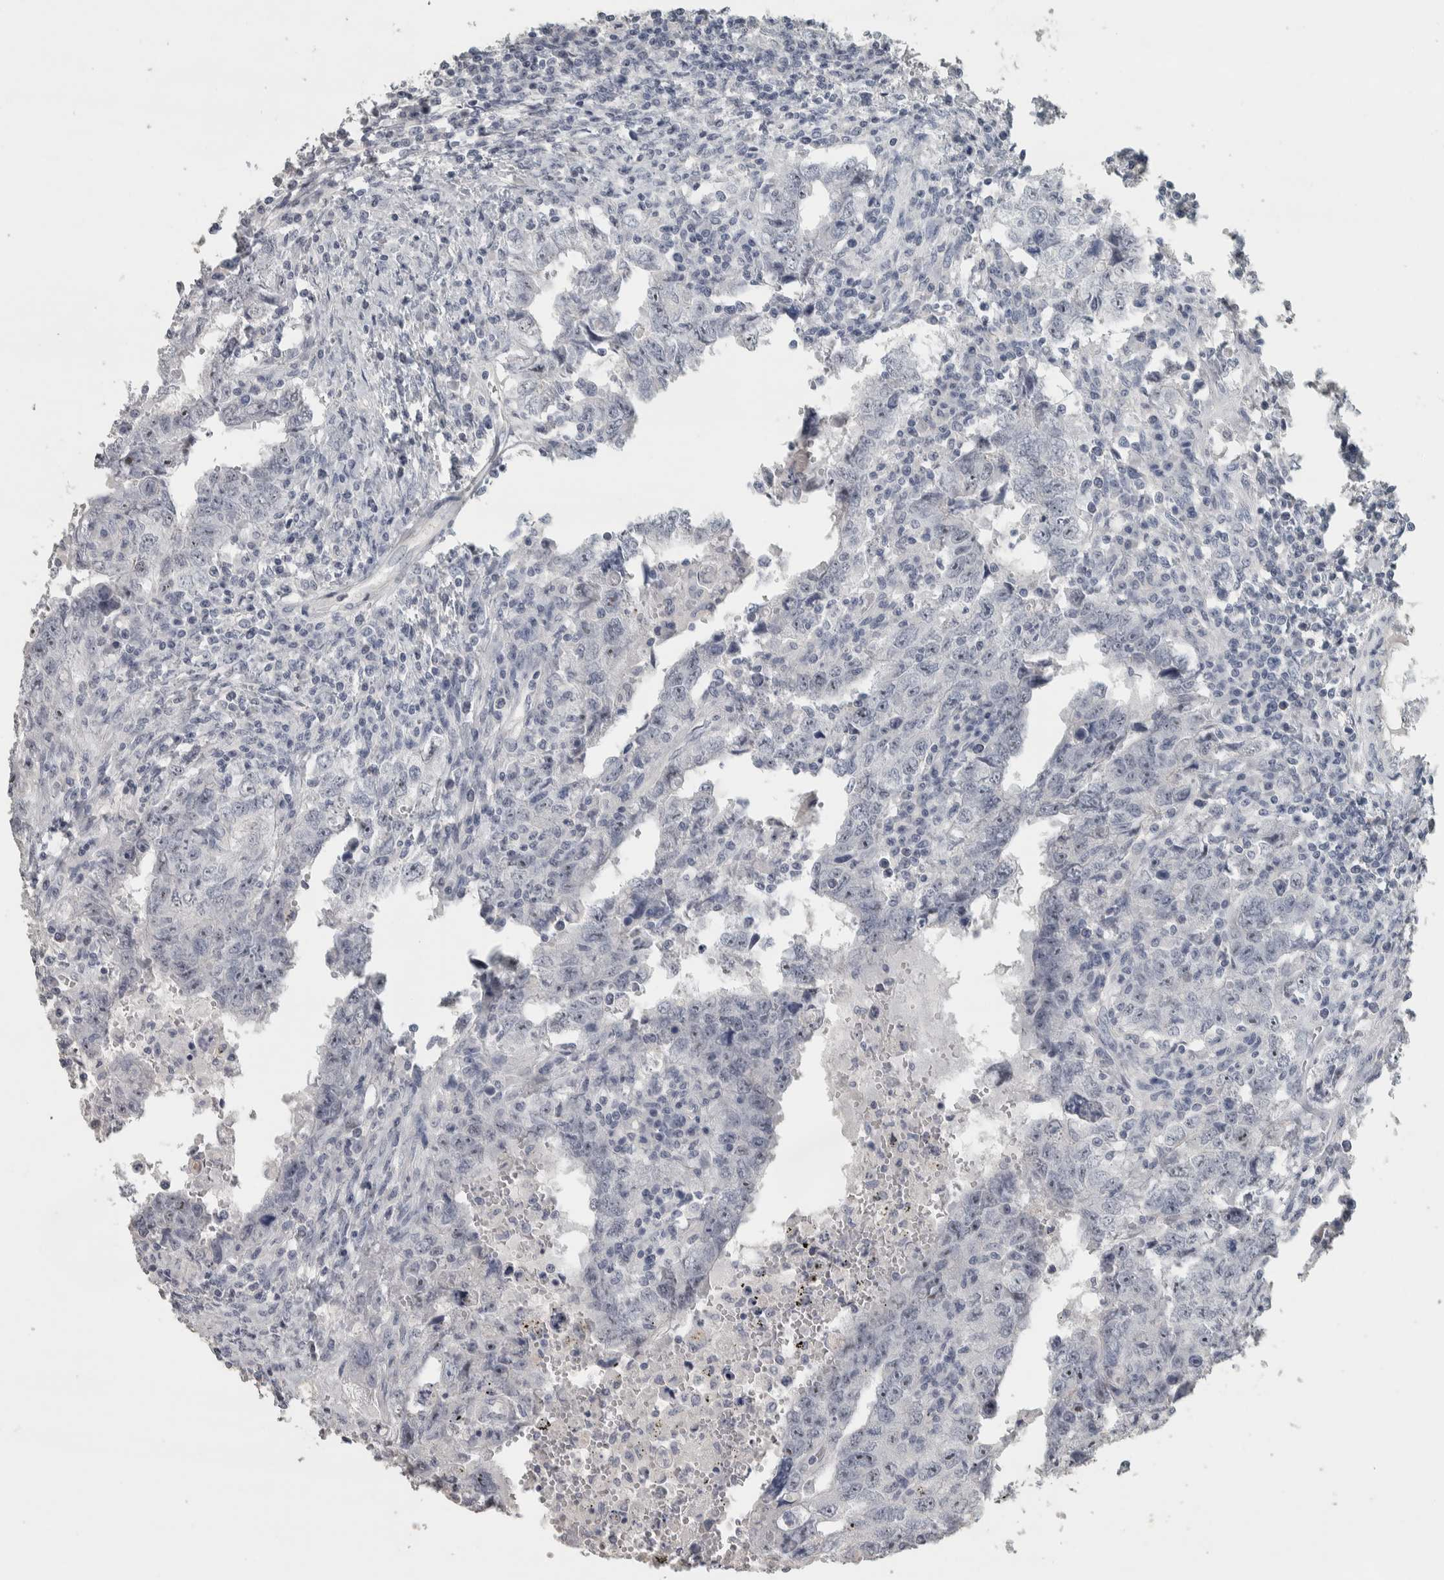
{"staining": {"intensity": "weak", "quantity": "<25%", "location": "nuclear"}, "tissue": "testis cancer", "cell_type": "Tumor cells", "image_type": "cancer", "snomed": [{"axis": "morphology", "description": "Carcinoma, Embryonal, NOS"}, {"axis": "topography", "description": "Testis"}], "caption": "Immunohistochemistry micrograph of testis embryonal carcinoma stained for a protein (brown), which displays no expression in tumor cells. (Brightfield microscopy of DAB (3,3'-diaminobenzidine) IHC at high magnification).", "gene": "DCAF10", "patient": {"sex": "male", "age": 26}}